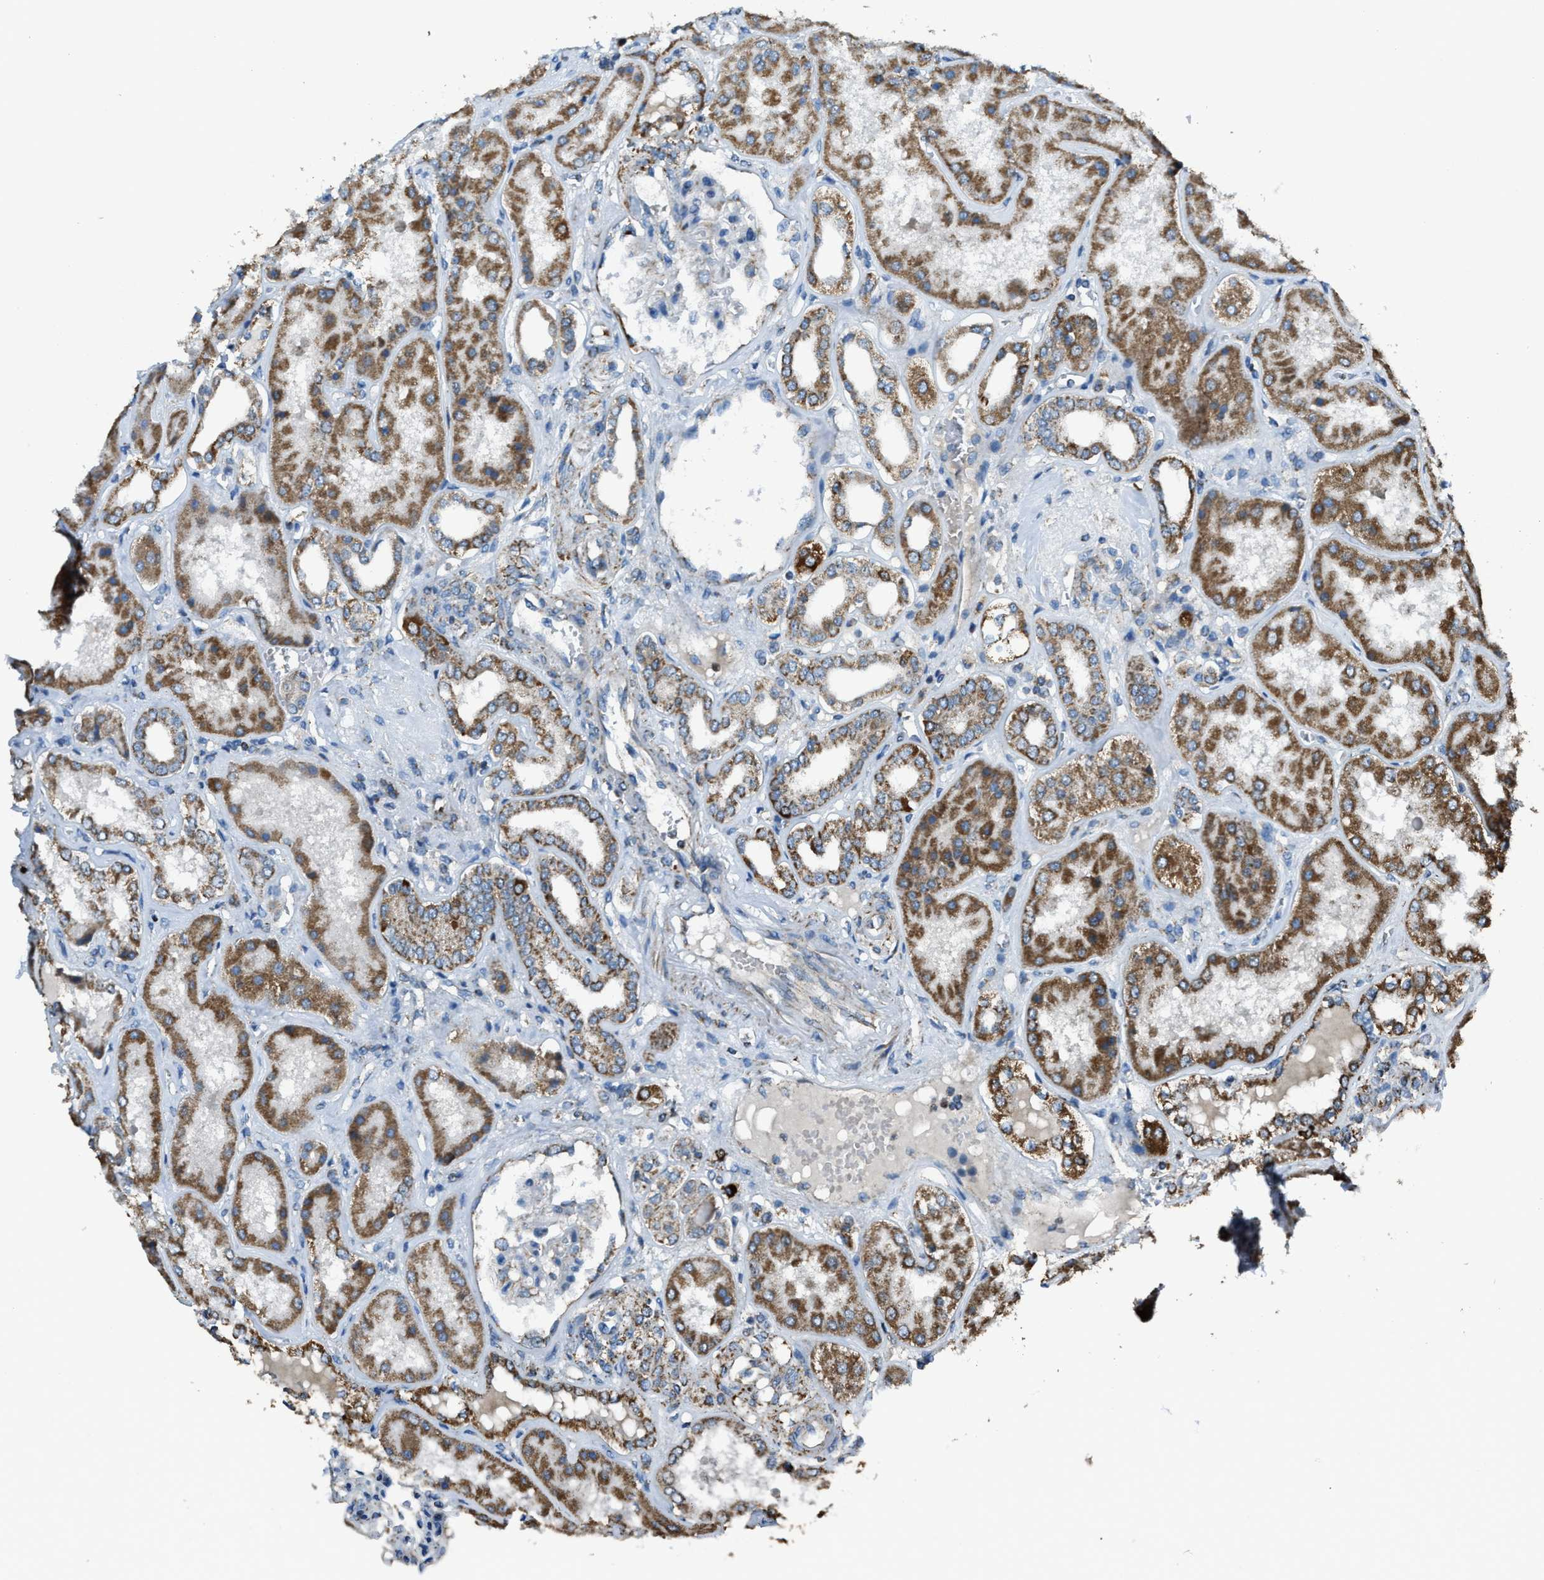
{"staining": {"intensity": "weak", "quantity": "<25%", "location": "cytoplasmic/membranous"}, "tissue": "kidney", "cell_type": "Cells in glomeruli", "image_type": "normal", "snomed": [{"axis": "morphology", "description": "Normal tissue, NOS"}, {"axis": "topography", "description": "Kidney"}], "caption": "A histopathology image of kidney stained for a protein displays no brown staining in cells in glomeruli.", "gene": "SLC25A11", "patient": {"sex": "female", "age": 56}}